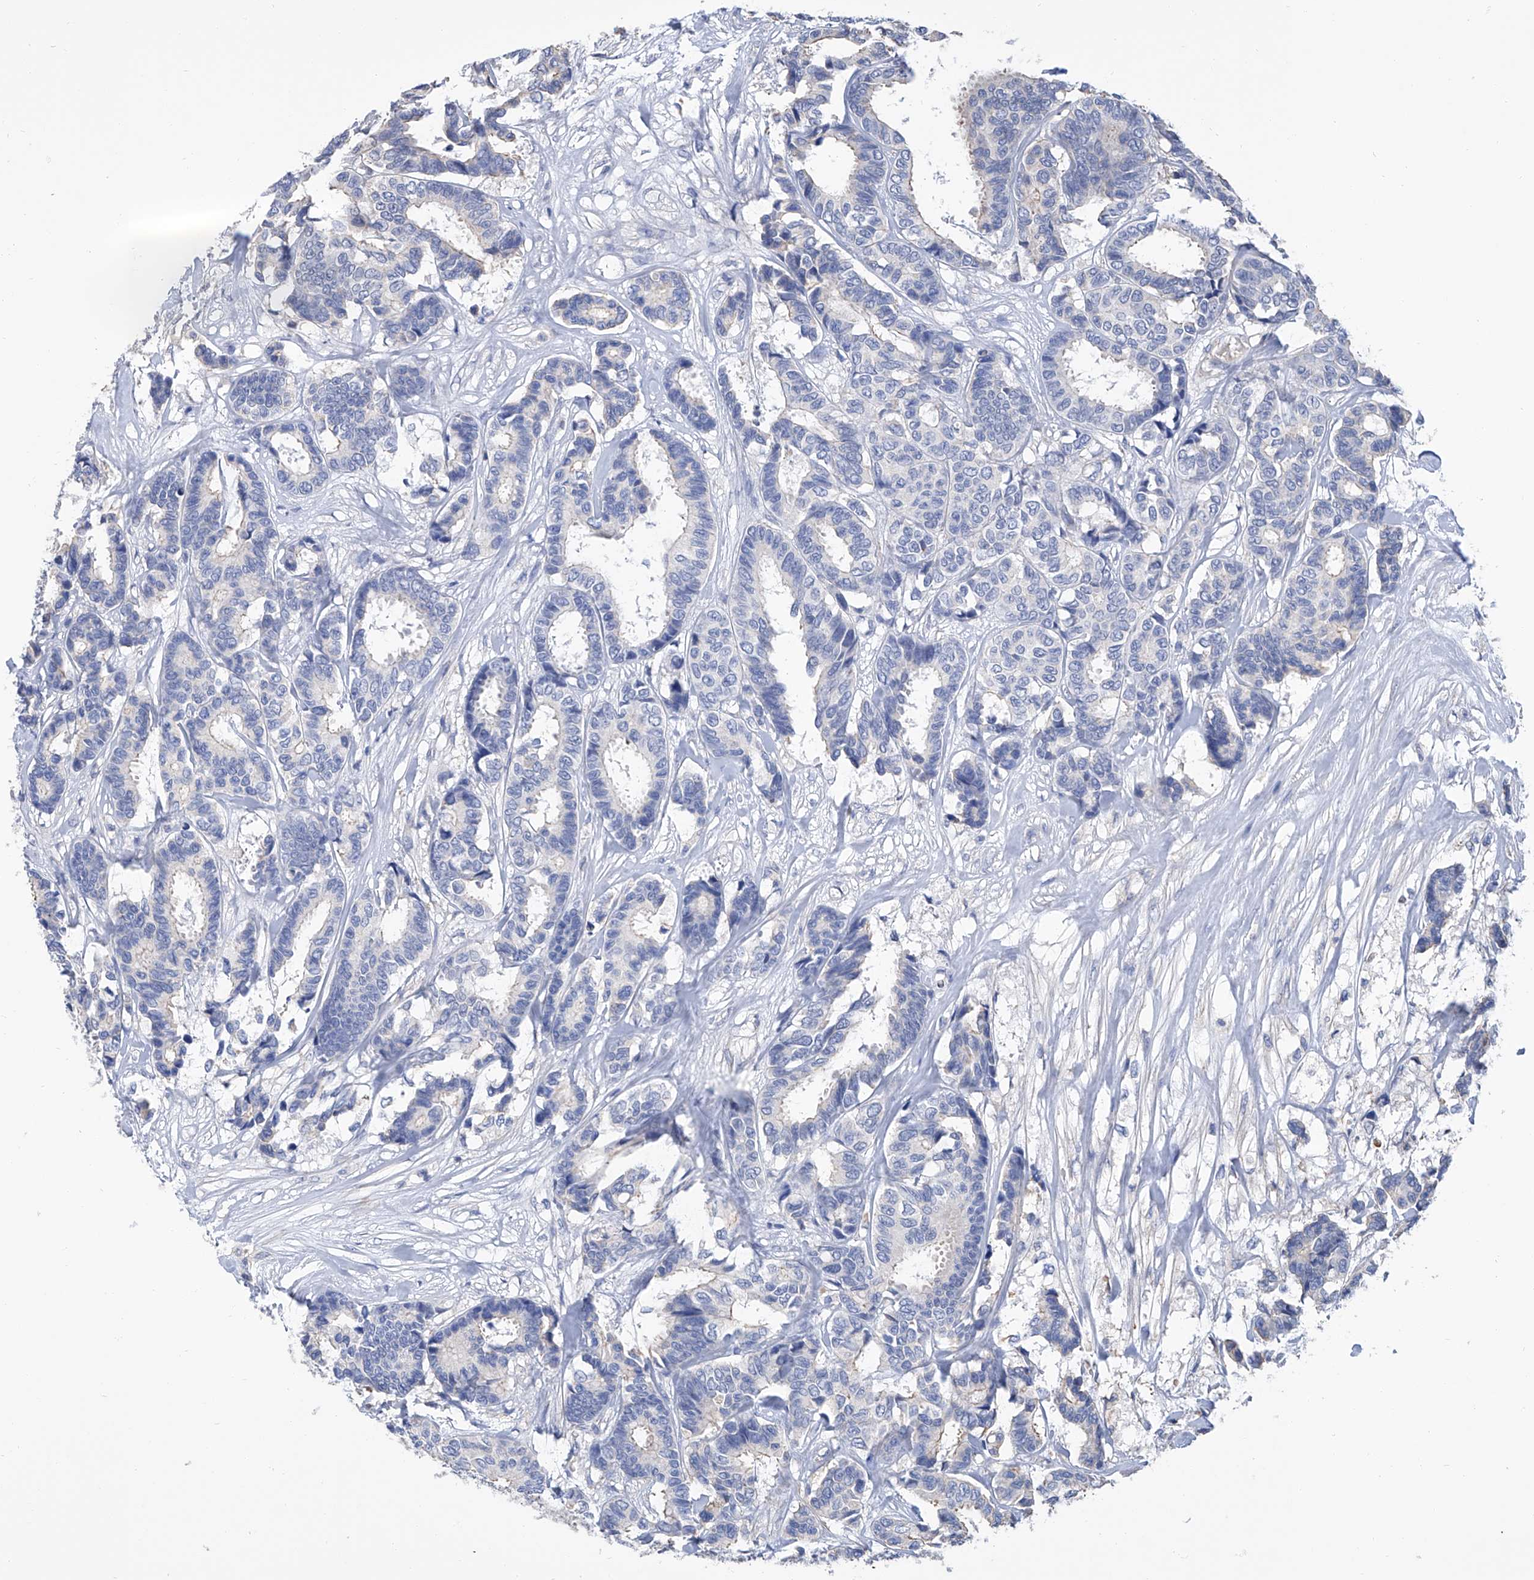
{"staining": {"intensity": "negative", "quantity": "none", "location": "none"}, "tissue": "breast cancer", "cell_type": "Tumor cells", "image_type": "cancer", "snomed": [{"axis": "morphology", "description": "Duct carcinoma"}, {"axis": "topography", "description": "Breast"}], "caption": "Breast cancer (infiltrating ductal carcinoma) stained for a protein using immunohistochemistry (IHC) reveals no positivity tumor cells.", "gene": "GPT", "patient": {"sex": "female", "age": 87}}